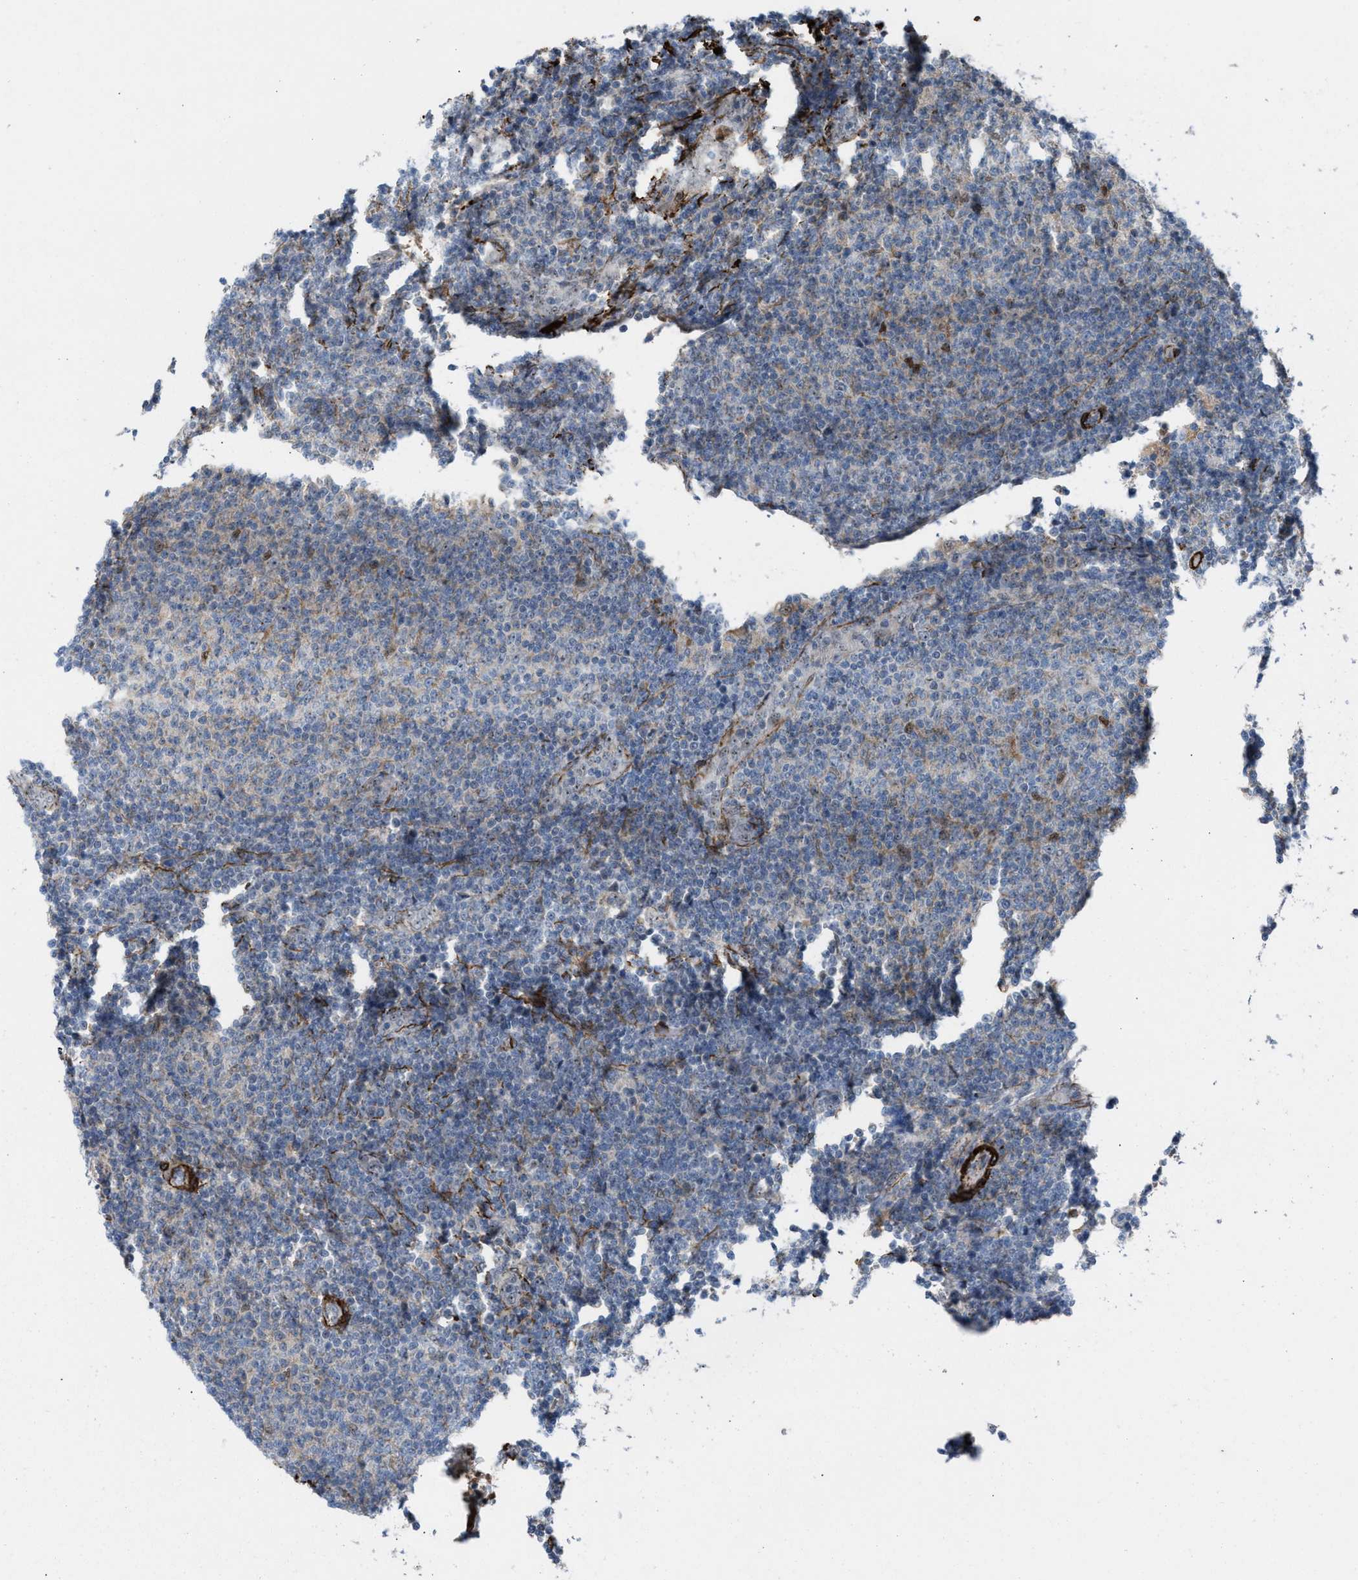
{"staining": {"intensity": "negative", "quantity": "none", "location": "none"}, "tissue": "lymphoma", "cell_type": "Tumor cells", "image_type": "cancer", "snomed": [{"axis": "morphology", "description": "Malignant lymphoma, non-Hodgkin's type, Low grade"}, {"axis": "topography", "description": "Lymph node"}], "caption": "There is no significant expression in tumor cells of lymphoma.", "gene": "NQO2", "patient": {"sex": "male", "age": 66}}